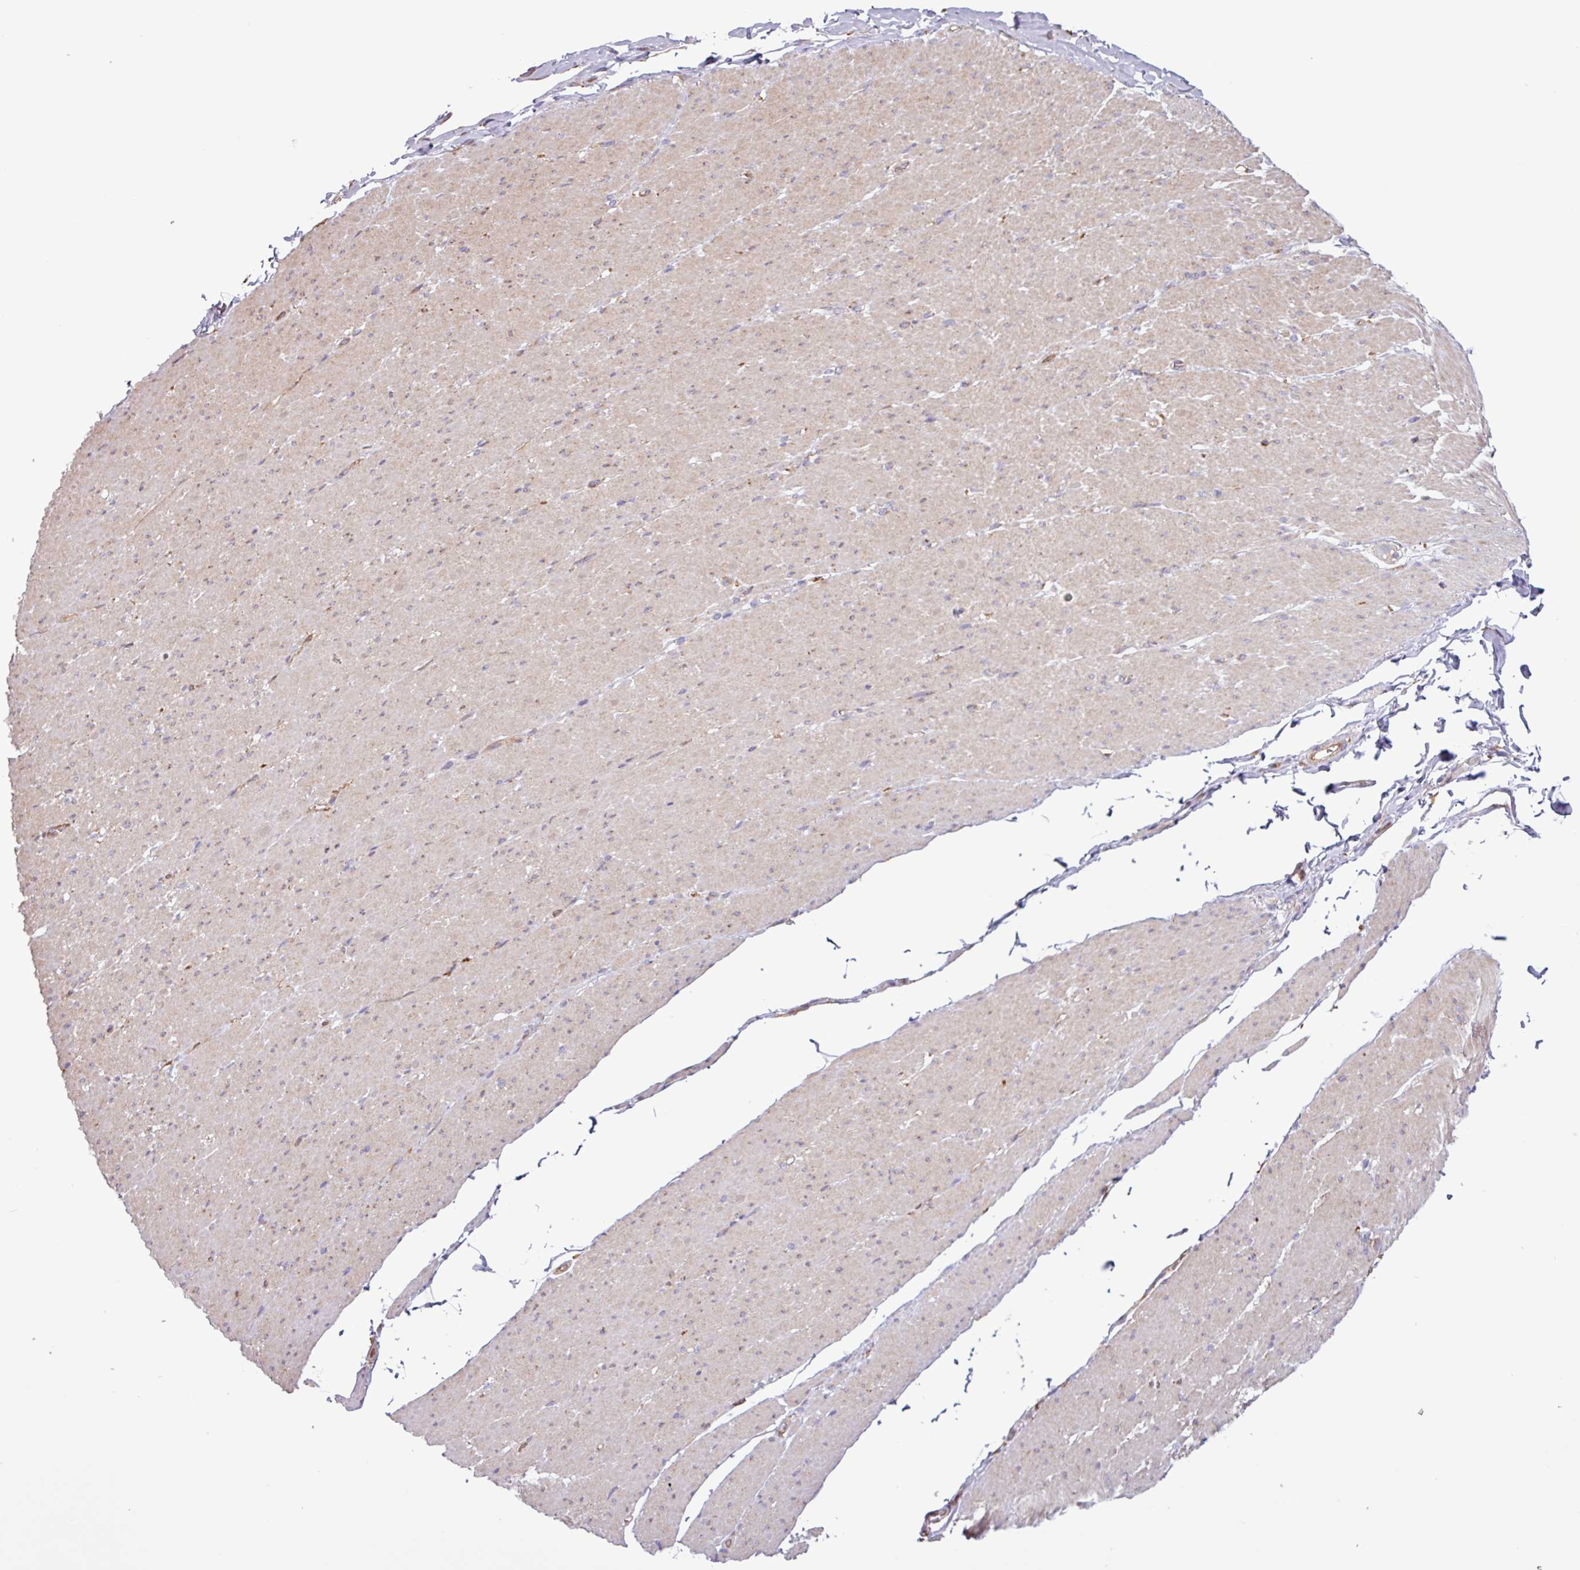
{"staining": {"intensity": "weak", "quantity": "25%-75%", "location": "cytoplasmic/membranous"}, "tissue": "smooth muscle", "cell_type": "Smooth muscle cells", "image_type": "normal", "snomed": [{"axis": "morphology", "description": "Normal tissue, NOS"}, {"axis": "topography", "description": "Smooth muscle"}, {"axis": "topography", "description": "Rectum"}], "caption": "Brown immunohistochemical staining in benign human smooth muscle reveals weak cytoplasmic/membranous positivity in about 25%-75% of smooth muscle cells. (brown staining indicates protein expression, while blue staining denotes nuclei).", "gene": "ACTR3B", "patient": {"sex": "male", "age": 53}}